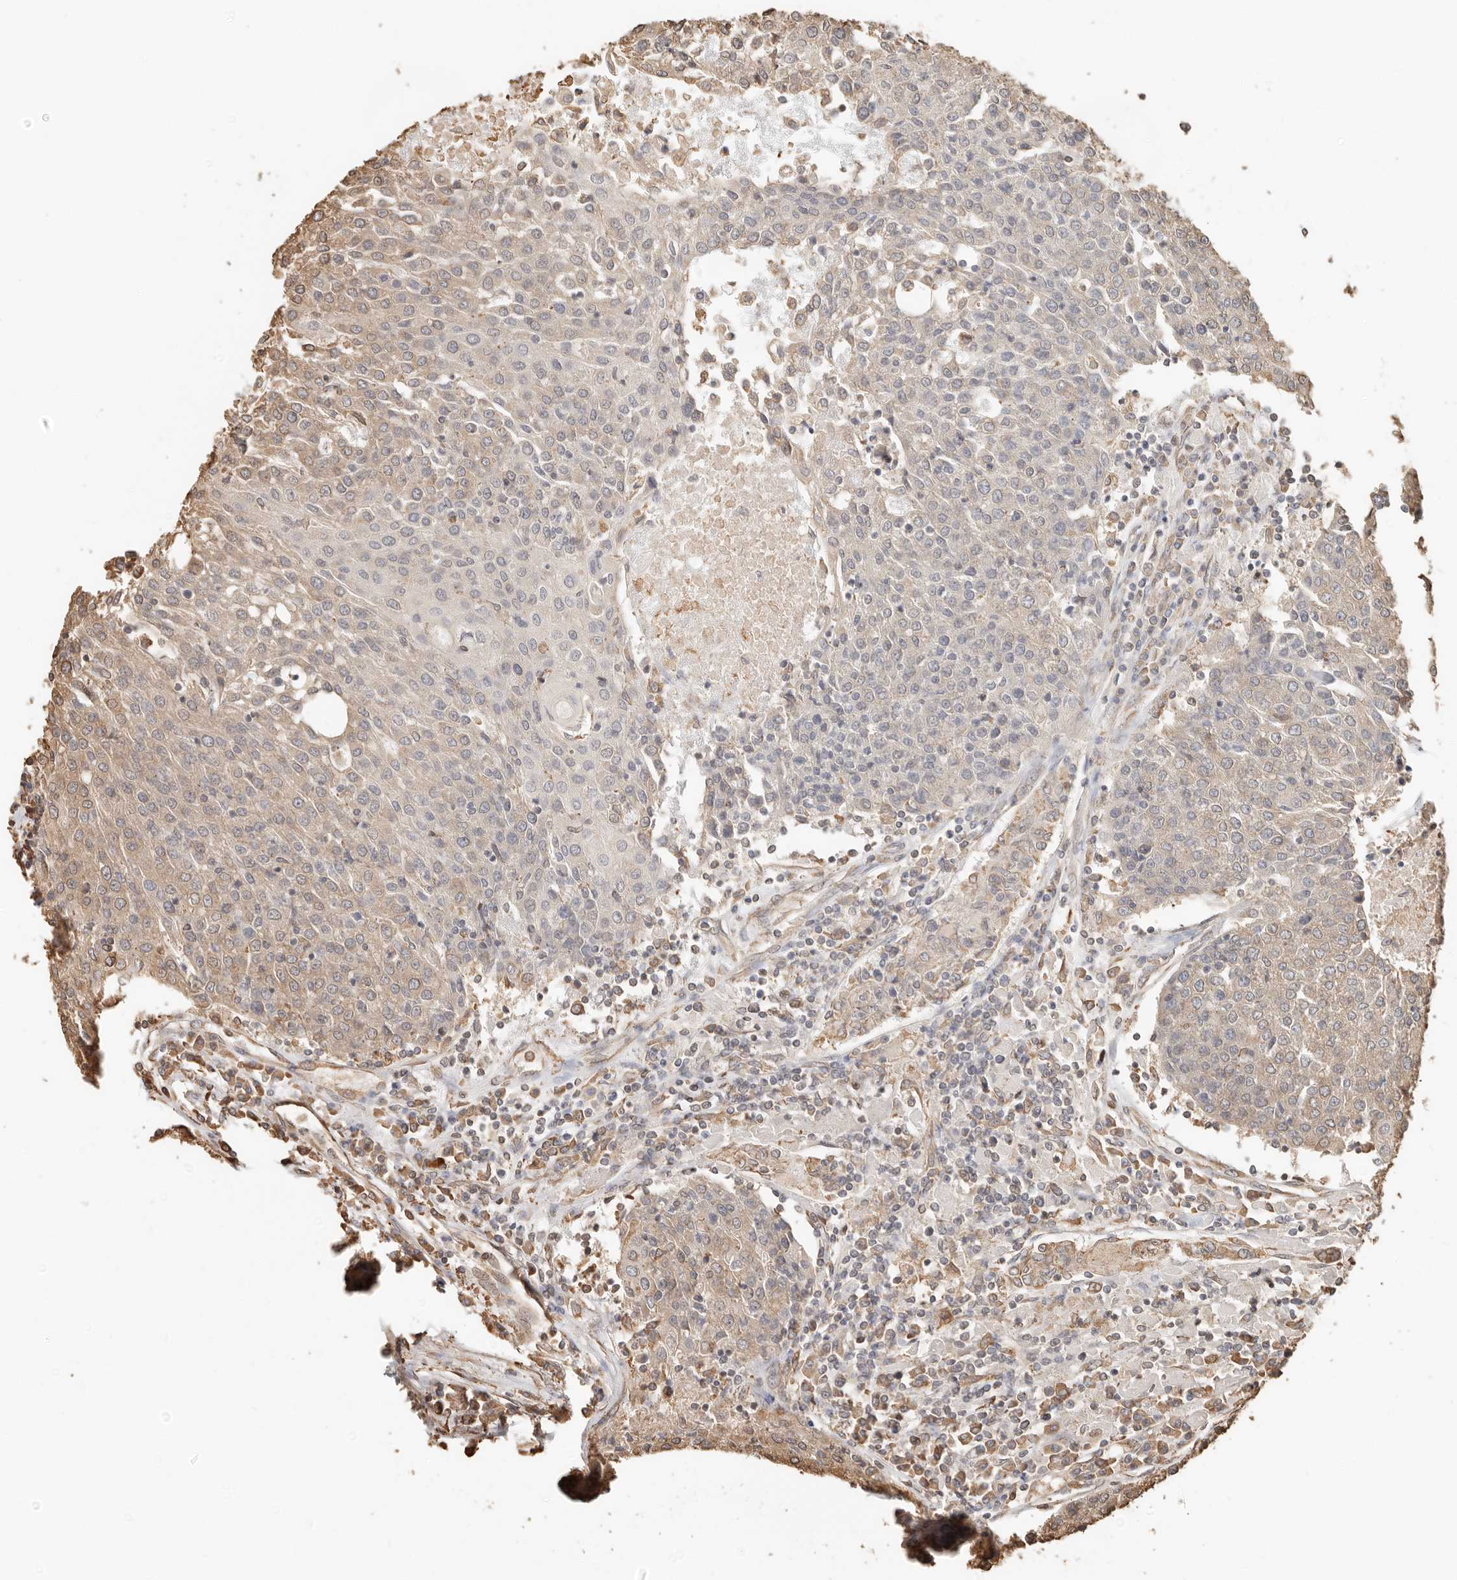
{"staining": {"intensity": "moderate", "quantity": "<25%", "location": "cytoplasmic/membranous"}, "tissue": "urothelial cancer", "cell_type": "Tumor cells", "image_type": "cancer", "snomed": [{"axis": "morphology", "description": "Urothelial carcinoma, High grade"}, {"axis": "topography", "description": "Urinary bladder"}], "caption": "A high-resolution micrograph shows immunohistochemistry staining of urothelial cancer, which displays moderate cytoplasmic/membranous expression in approximately <25% of tumor cells.", "gene": "ARHGEF10L", "patient": {"sex": "female", "age": 85}}